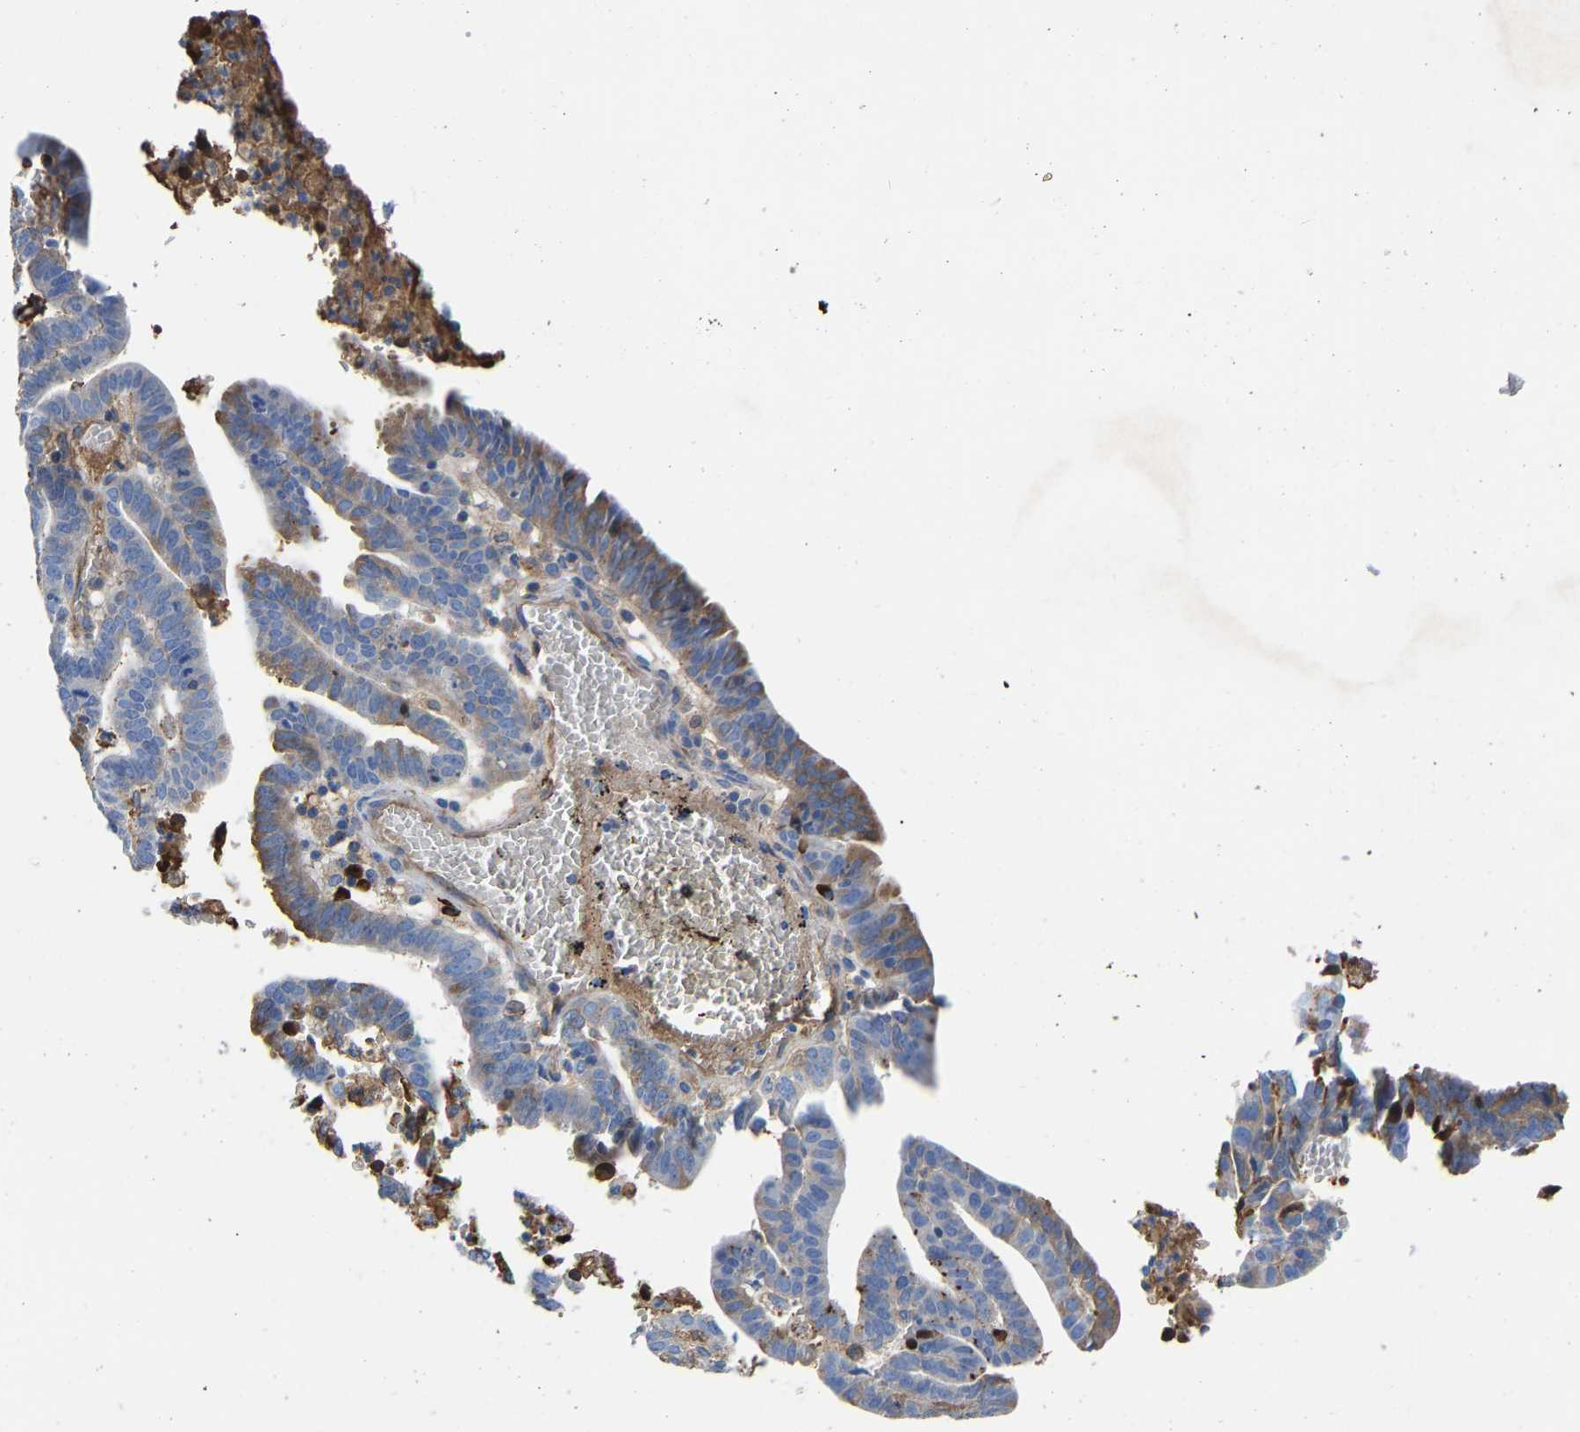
{"staining": {"intensity": "moderate", "quantity": "<25%", "location": "cytoplasmic/membranous"}, "tissue": "endometrial cancer", "cell_type": "Tumor cells", "image_type": "cancer", "snomed": [{"axis": "morphology", "description": "Adenocarcinoma, NOS"}, {"axis": "topography", "description": "Uterus"}], "caption": "Approximately <25% of tumor cells in human adenocarcinoma (endometrial) demonstrate moderate cytoplasmic/membranous protein expression as visualized by brown immunohistochemical staining.", "gene": "HSPG2", "patient": {"sex": "female", "age": 83}}